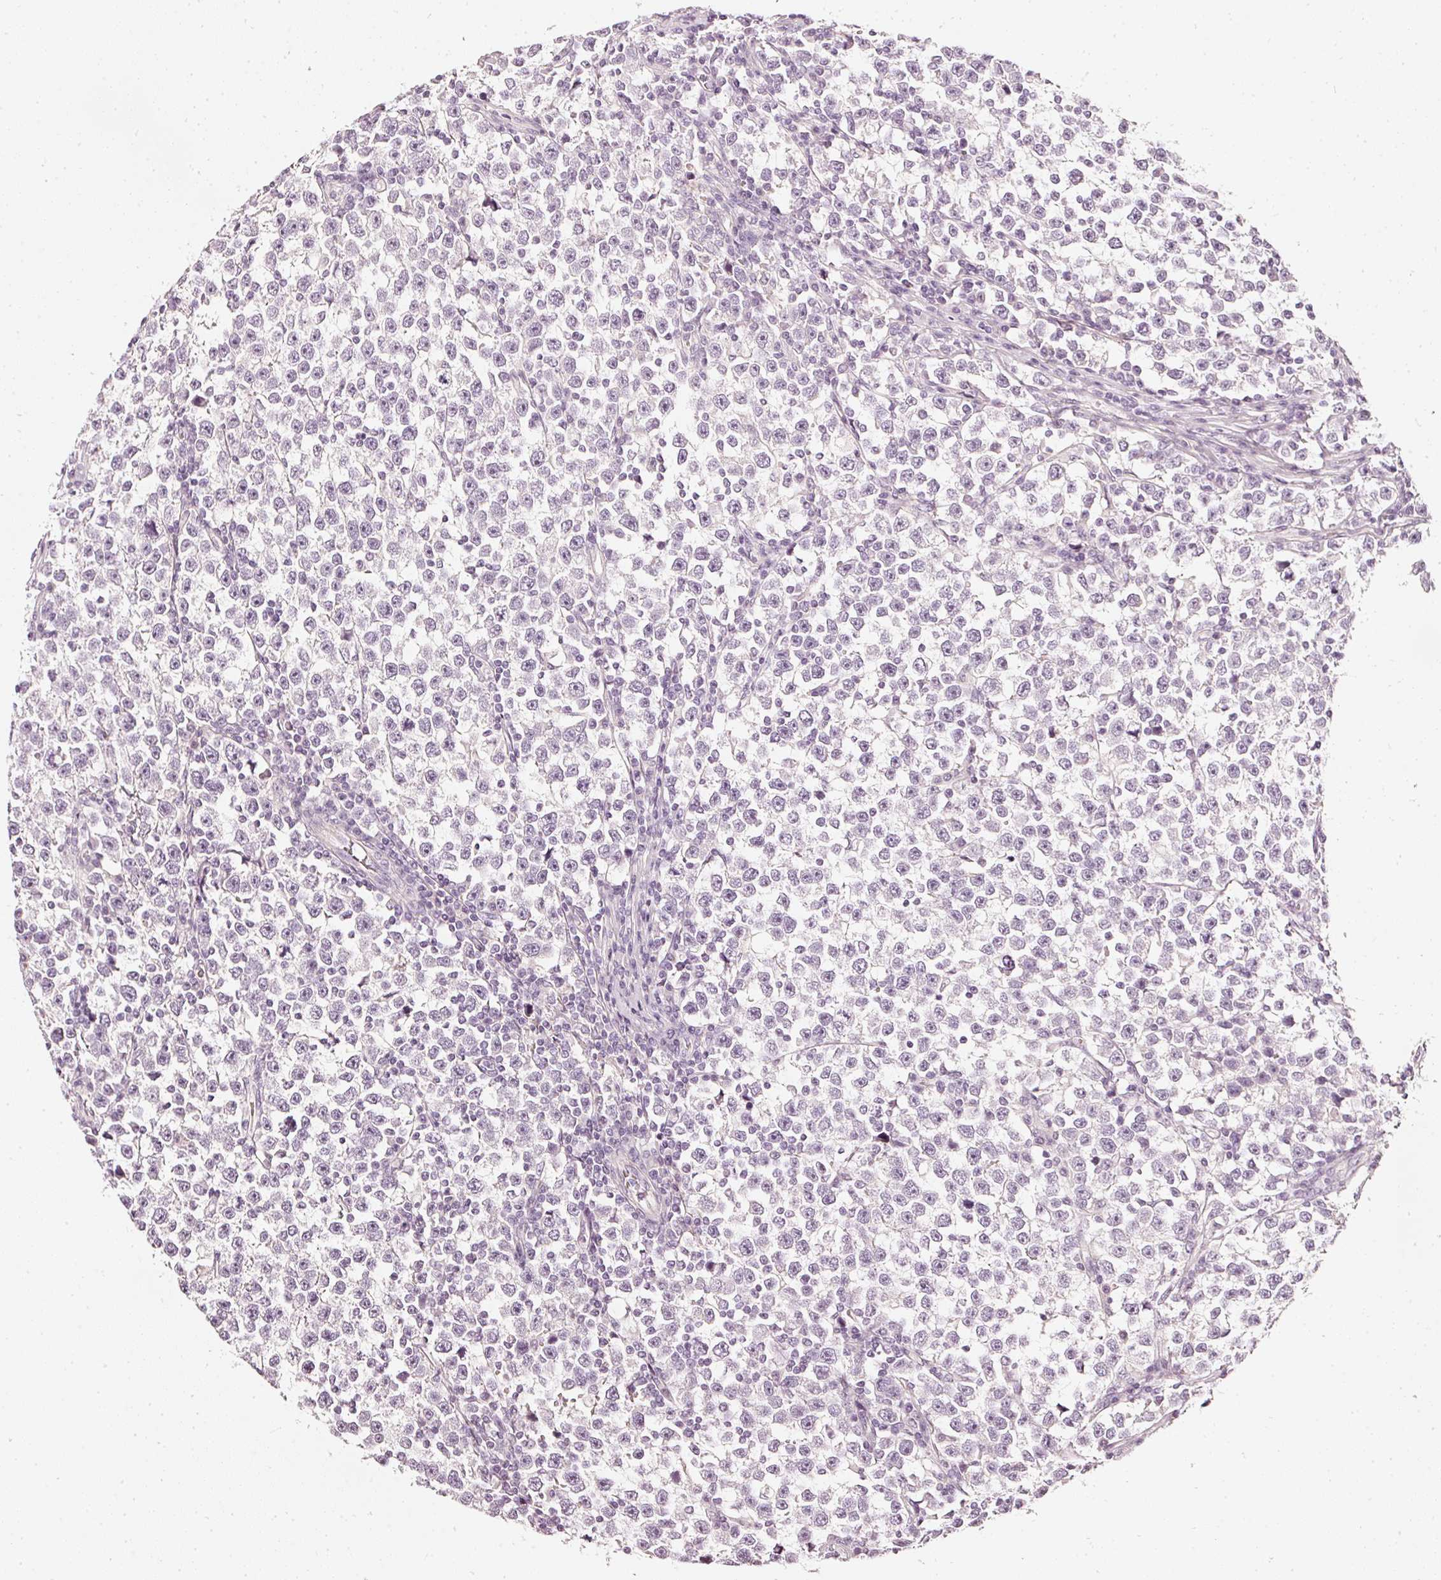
{"staining": {"intensity": "negative", "quantity": "none", "location": "none"}, "tissue": "testis cancer", "cell_type": "Tumor cells", "image_type": "cancer", "snomed": [{"axis": "morphology", "description": "Normal tissue, NOS"}, {"axis": "morphology", "description": "Seminoma, NOS"}, {"axis": "topography", "description": "Testis"}], "caption": "This is an immunohistochemistry (IHC) histopathology image of human seminoma (testis). There is no positivity in tumor cells.", "gene": "CNP", "patient": {"sex": "male", "age": 43}}